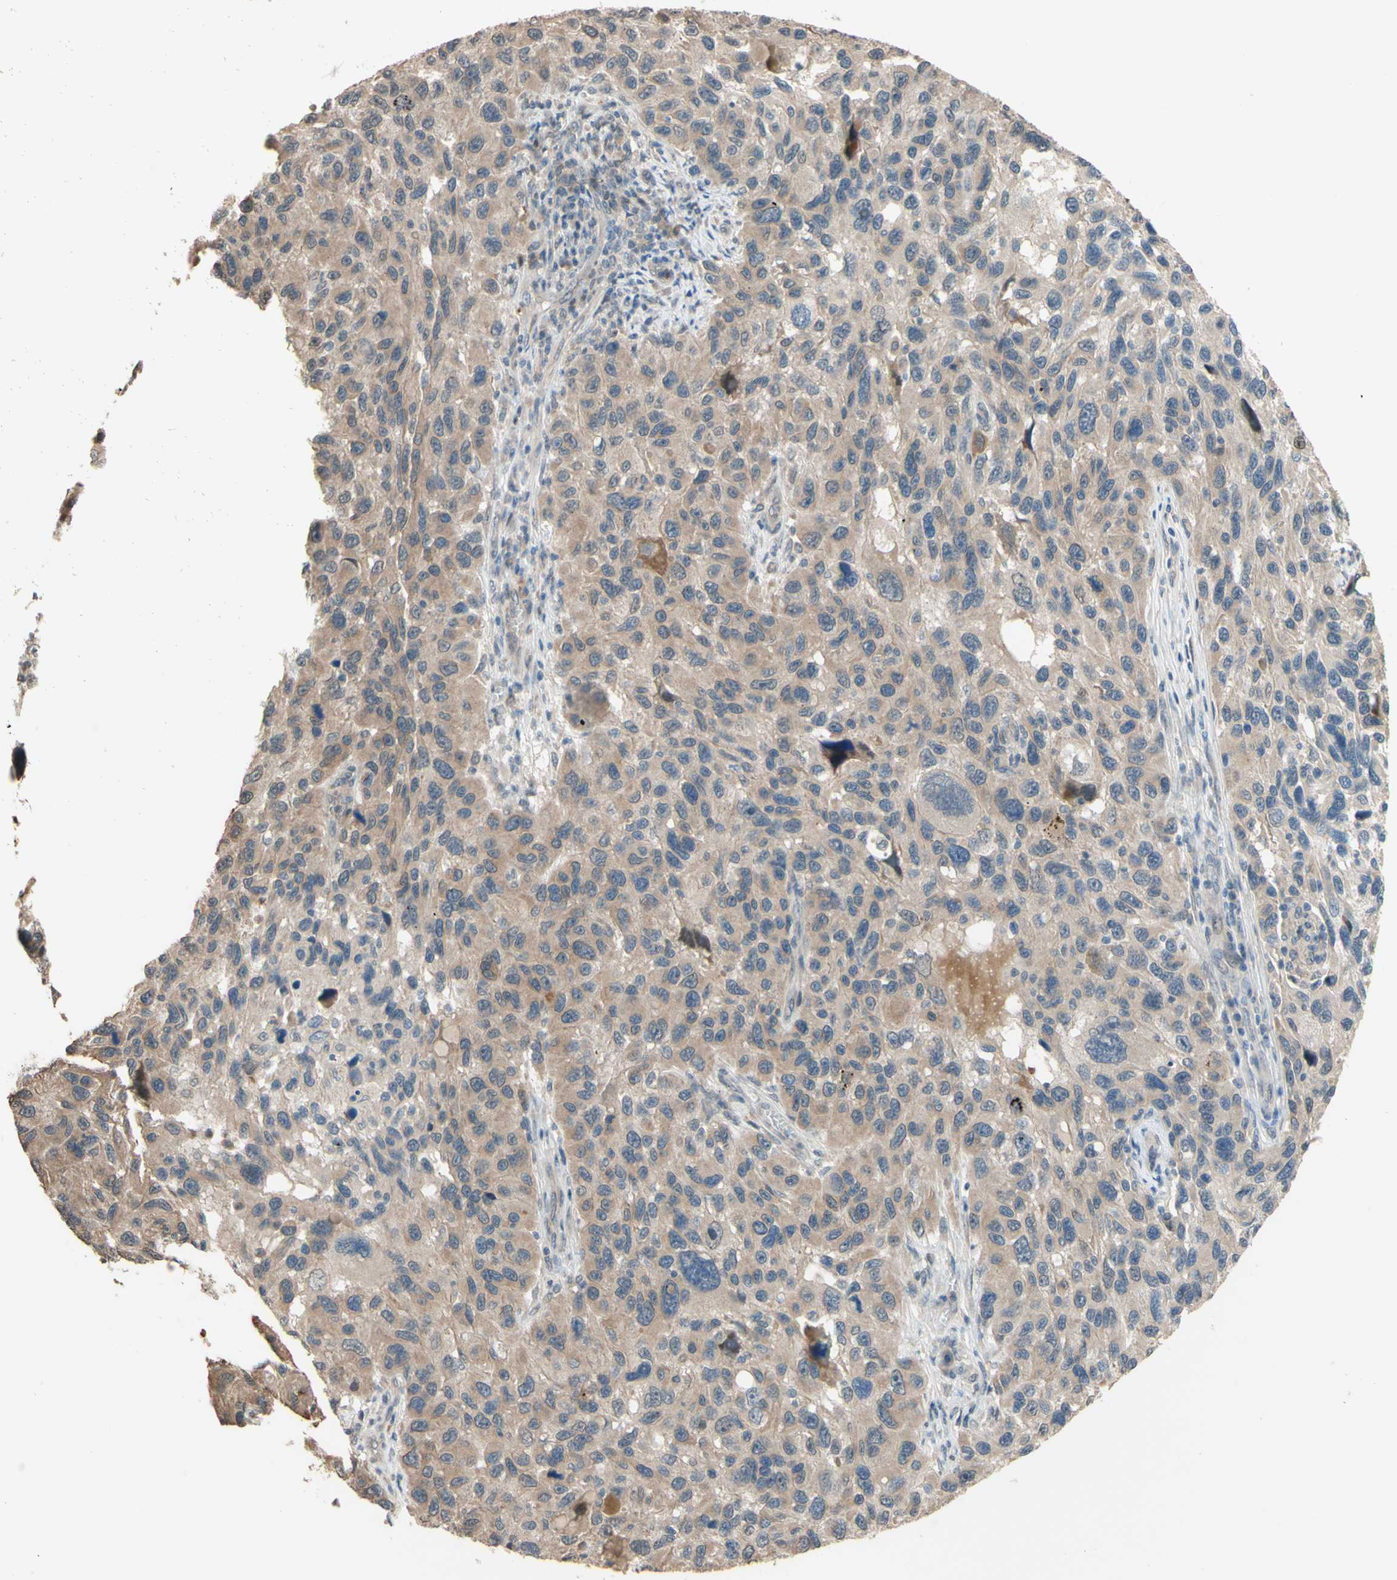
{"staining": {"intensity": "weak", "quantity": "25%-75%", "location": "cytoplasmic/membranous"}, "tissue": "melanoma", "cell_type": "Tumor cells", "image_type": "cancer", "snomed": [{"axis": "morphology", "description": "Malignant melanoma, NOS"}, {"axis": "topography", "description": "Skin"}], "caption": "Immunohistochemical staining of human melanoma reveals weak cytoplasmic/membranous protein expression in about 25%-75% of tumor cells.", "gene": "SMIM19", "patient": {"sex": "male", "age": 53}}